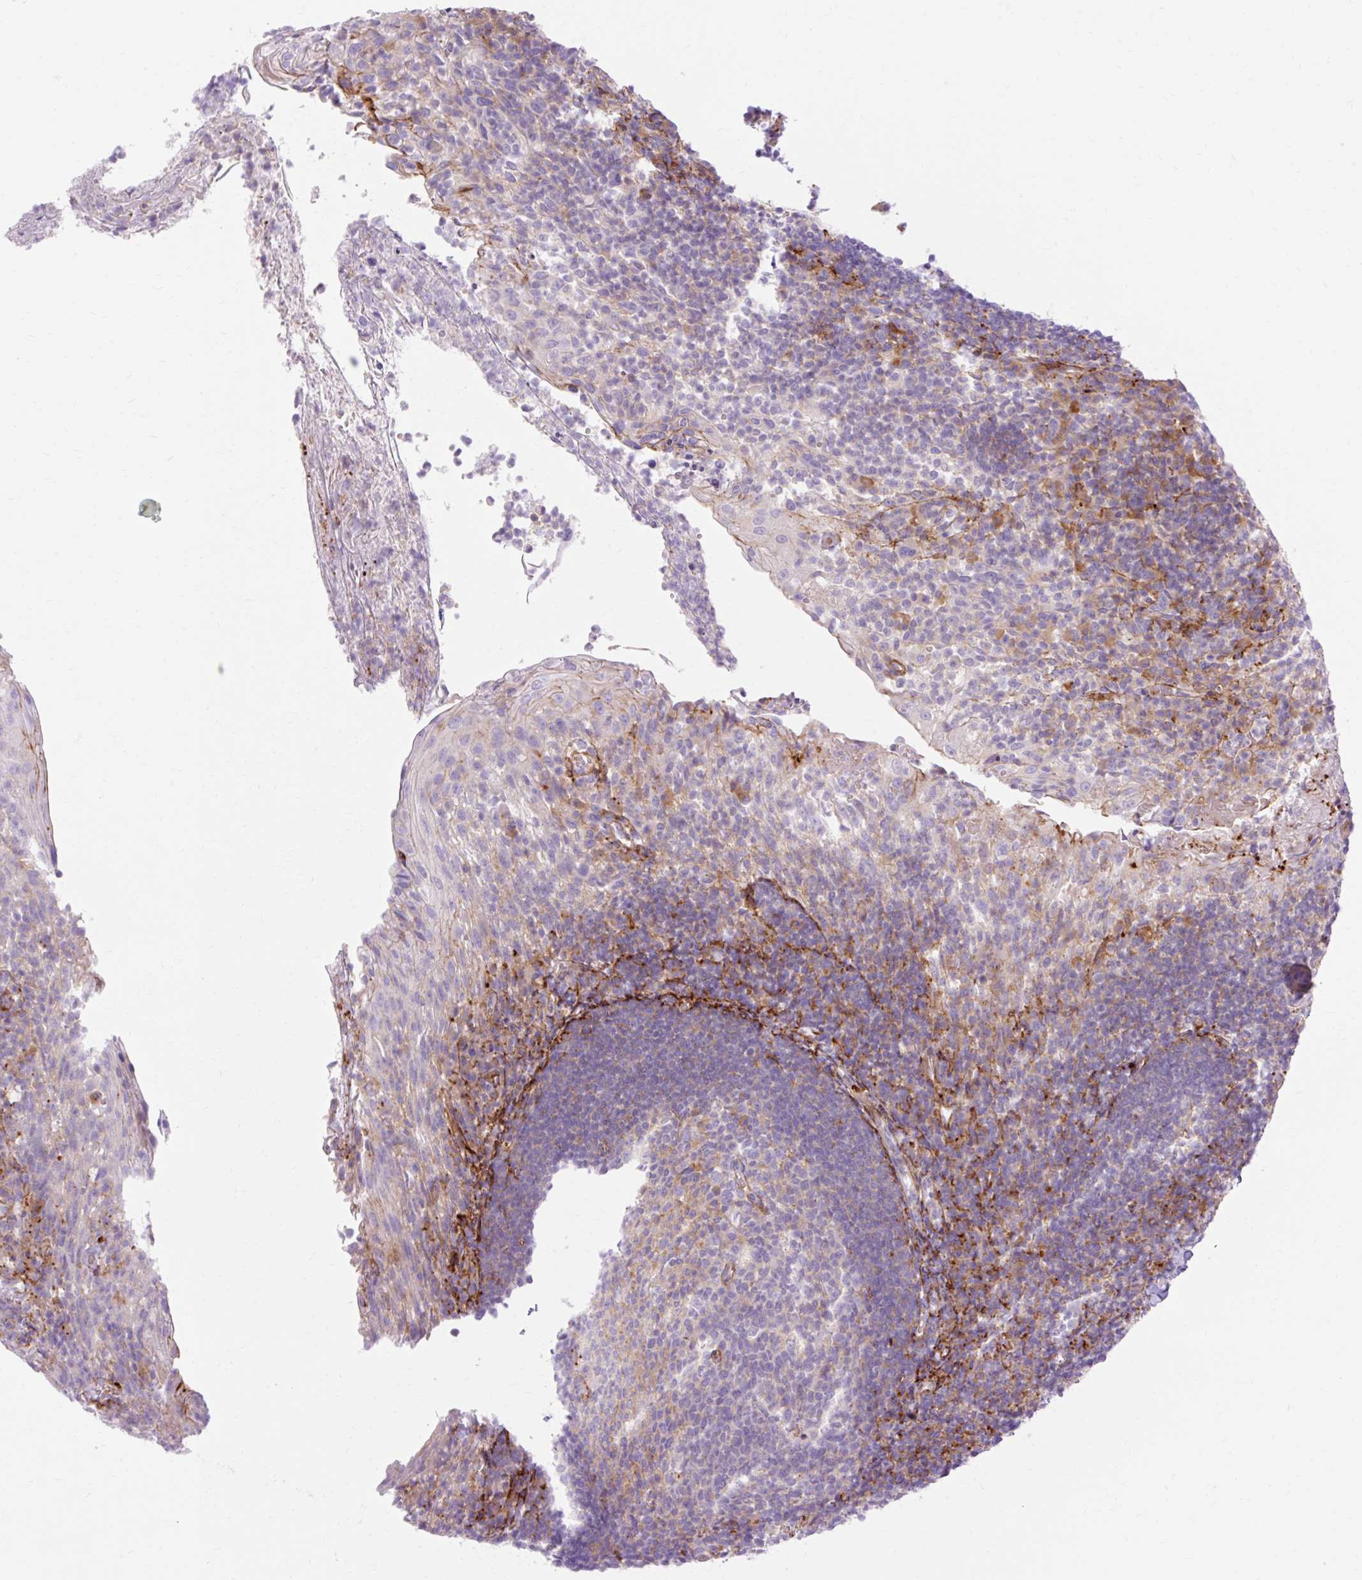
{"staining": {"intensity": "moderate", "quantity": "<25%", "location": "cytoplasmic/membranous"}, "tissue": "tonsil", "cell_type": "Germinal center cells", "image_type": "normal", "snomed": [{"axis": "morphology", "description": "Normal tissue, NOS"}, {"axis": "topography", "description": "Tonsil"}], "caption": "Brown immunohistochemical staining in unremarkable human tonsil shows moderate cytoplasmic/membranous staining in about <25% of germinal center cells.", "gene": "CORO7", "patient": {"sex": "female", "age": 10}}